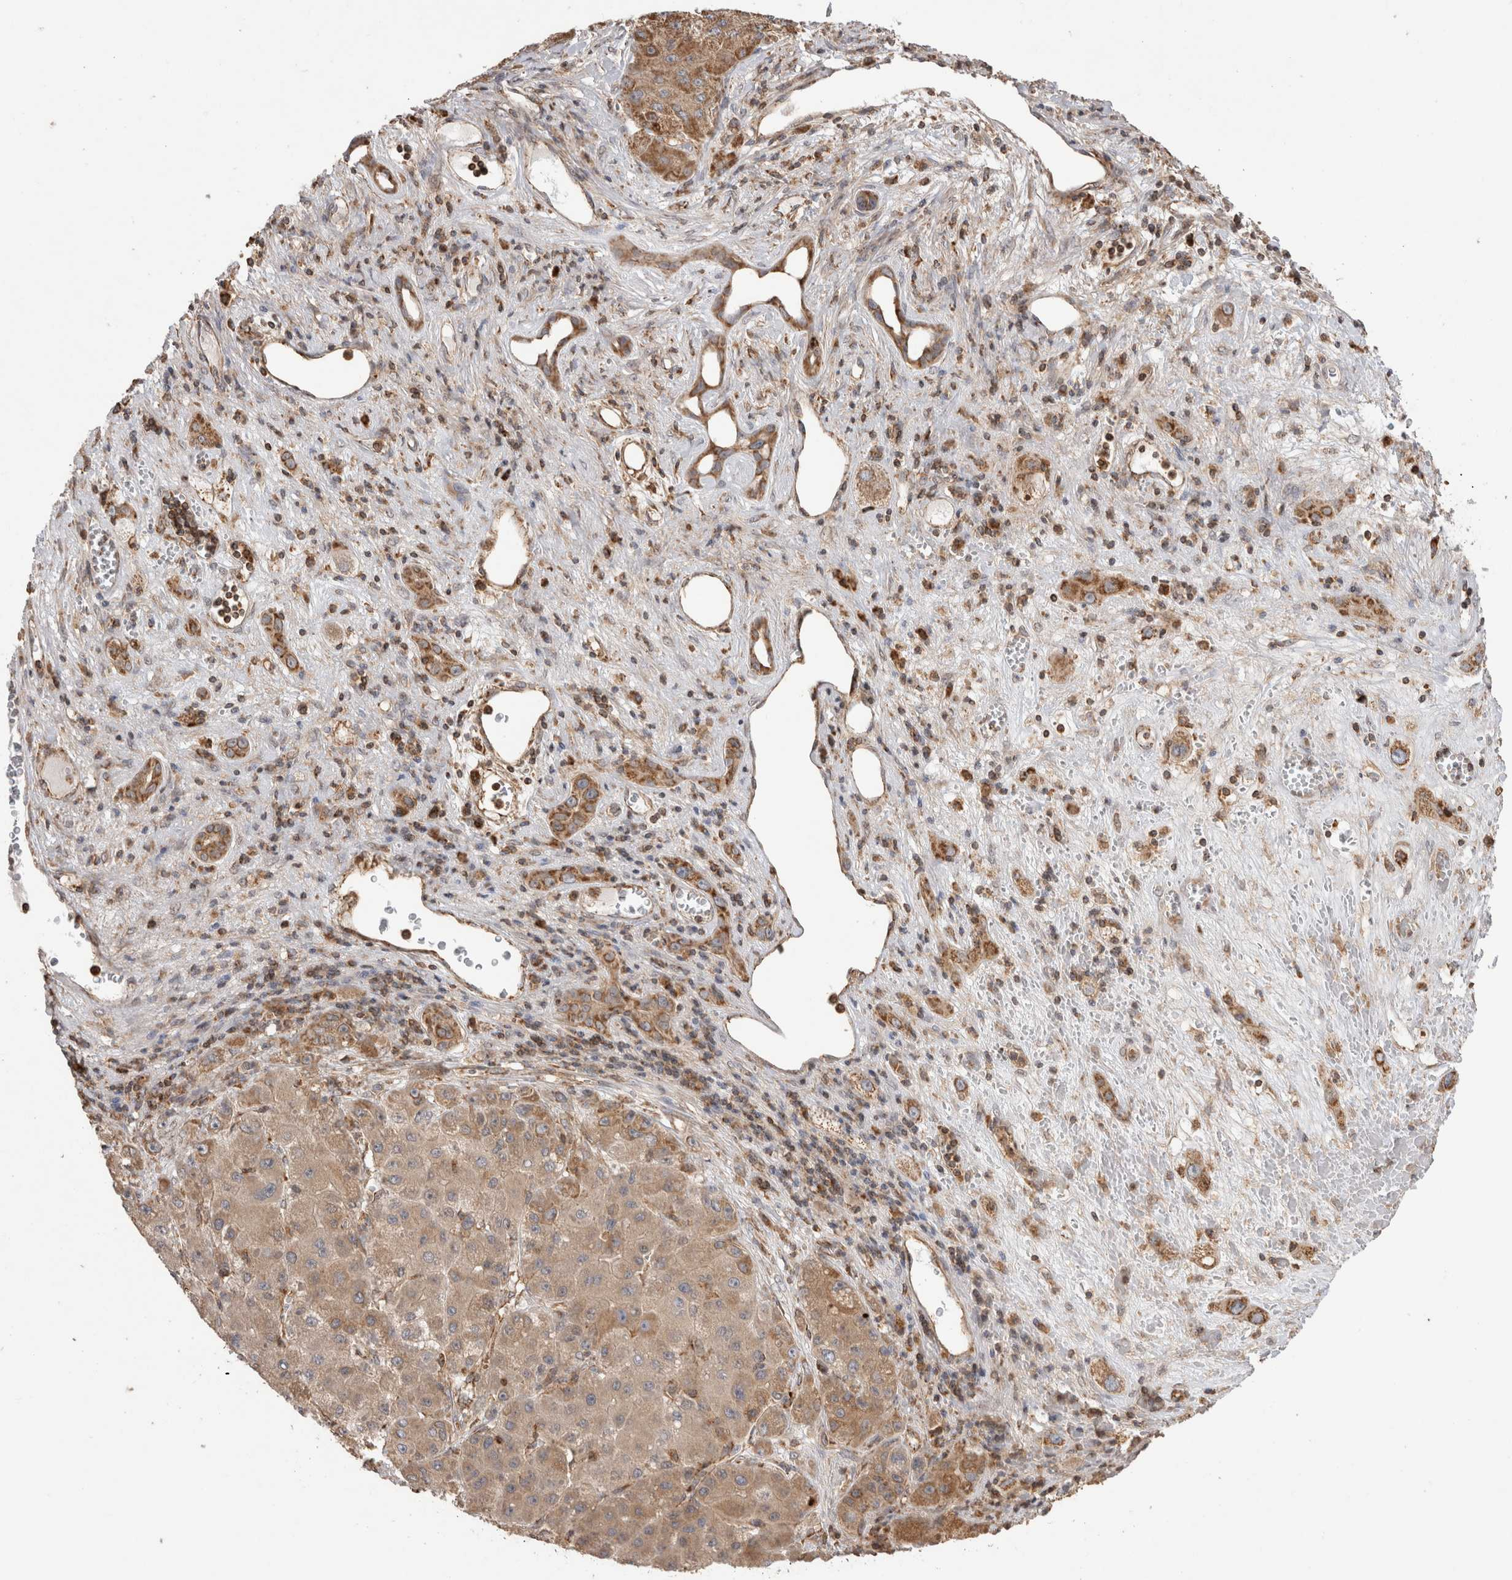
{"staining": {"intensity": "strong", "quantity": ">75%", "location": "cytoplasmic/membranous"}, "tissue": "liver cancer", "cell_type": "Tumor cells", "image_type": "cancer", "snomed": [{"axis": "morphology", "description": "Carcinoma, Hepatocellular, NOS"}, {"axis": "topography", "description": "Liver"}], "caption": "Immunohistochemistry of liver cancer (hepatocellular carcinoma) displays high levels of strong cytoplasmic/membranous positivity in about >75% of tumor cells.", "gene": "IMMP2L", "patient": {"sex": "female", "age": 73}}